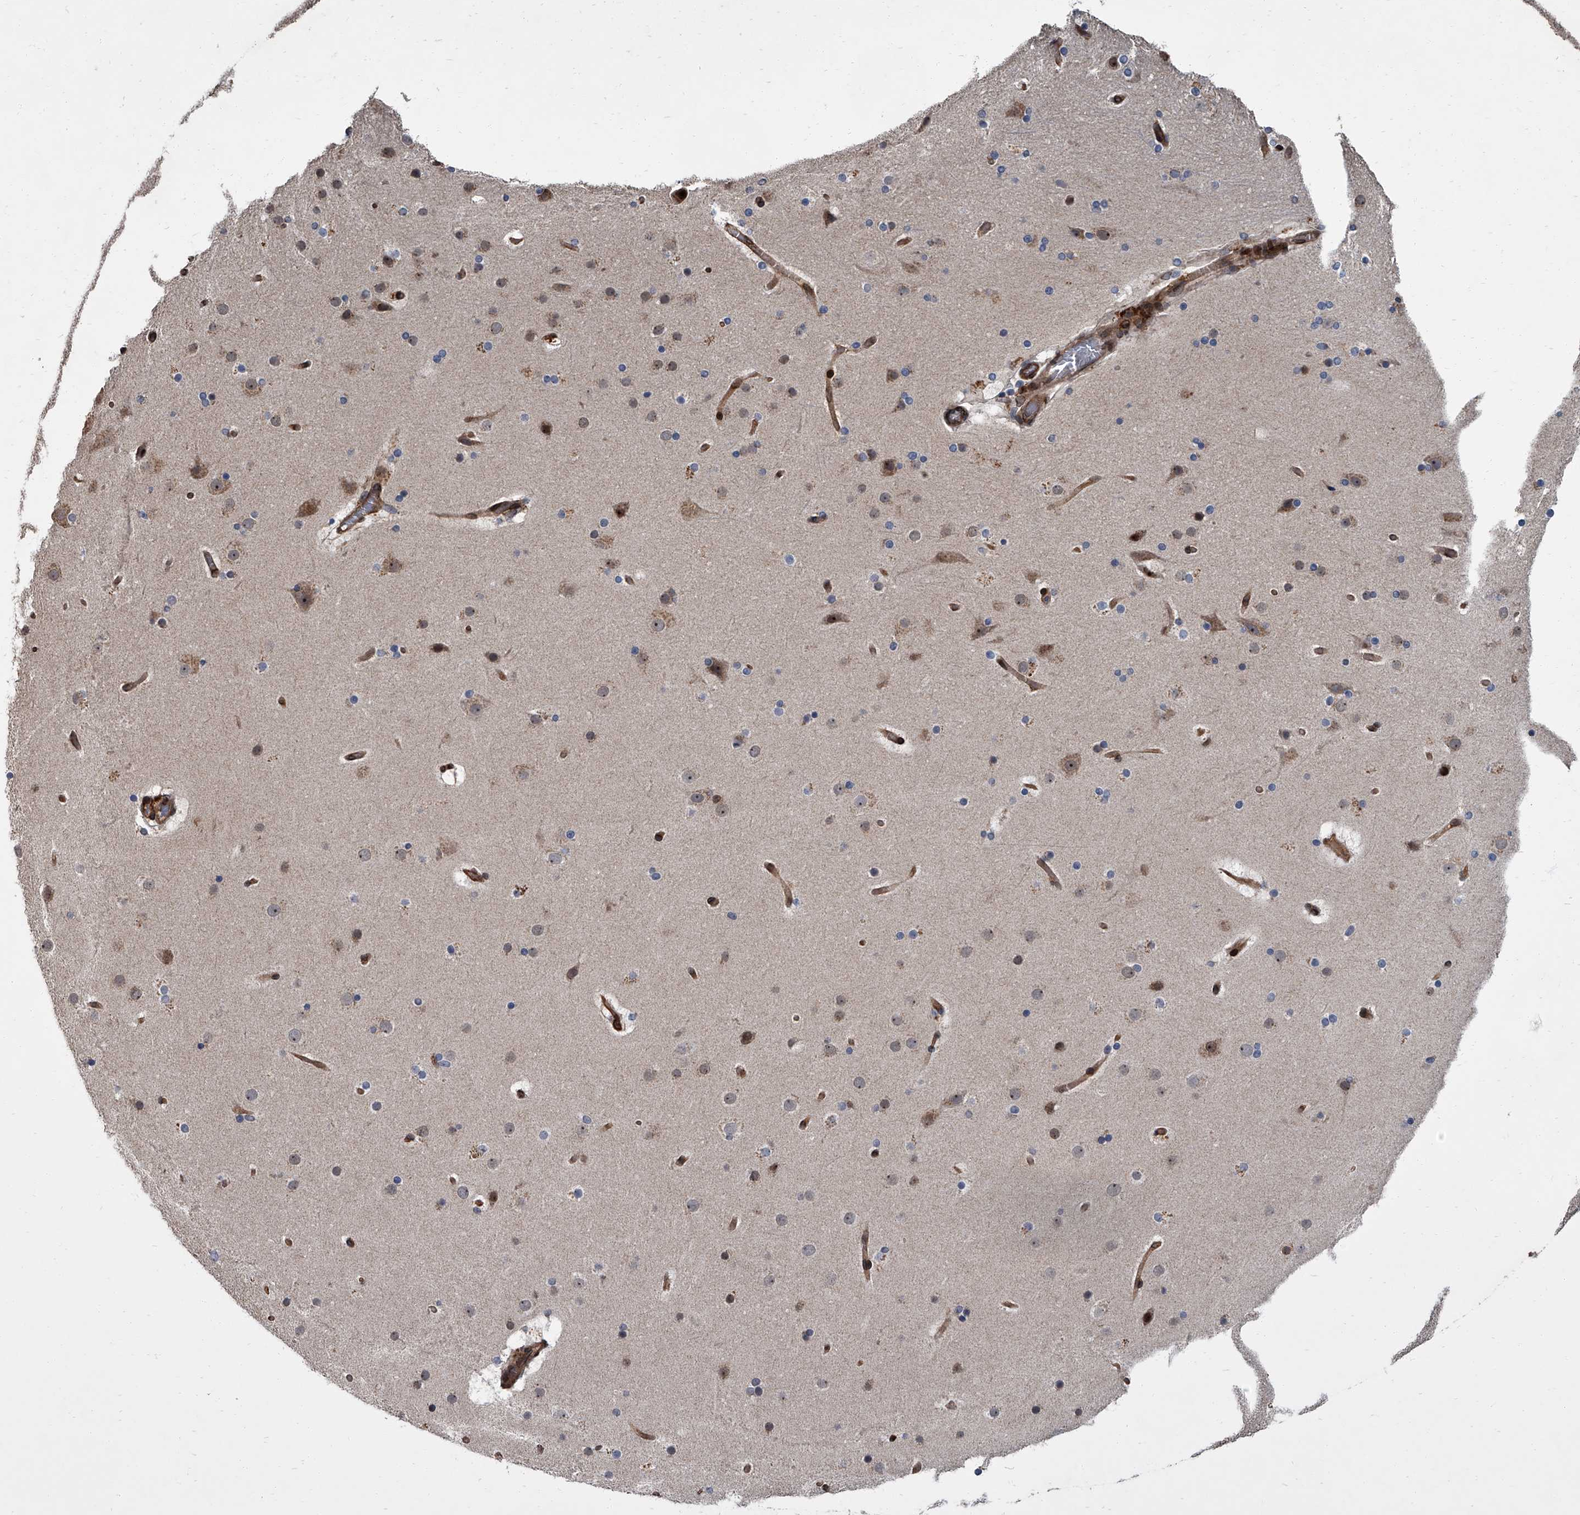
{"staining": {"intensity": "moderate", "quantity": ">75%", "location": "cytoplasmic/membranous,nuclear"}, "tissue": "cerebral cortex", "cell_type": "Endothelial cells", "image_type": "normal", "snomed": [{"axis": "morphology", "description": "Normal tissue, NOS"}, {"axis": "topography", "description": "Cerebral cortex"}], "caption": "Immunohistochemistry micrograph of benign cerebral cortex stained for a protein (brown), which shows medium levels of moderate cytoplasmic/membranous,nuclear staining in approximately >75% of endothelial cells.", "gene": "LRRC8C", "patient": {"sex": "male", "age": 57}}